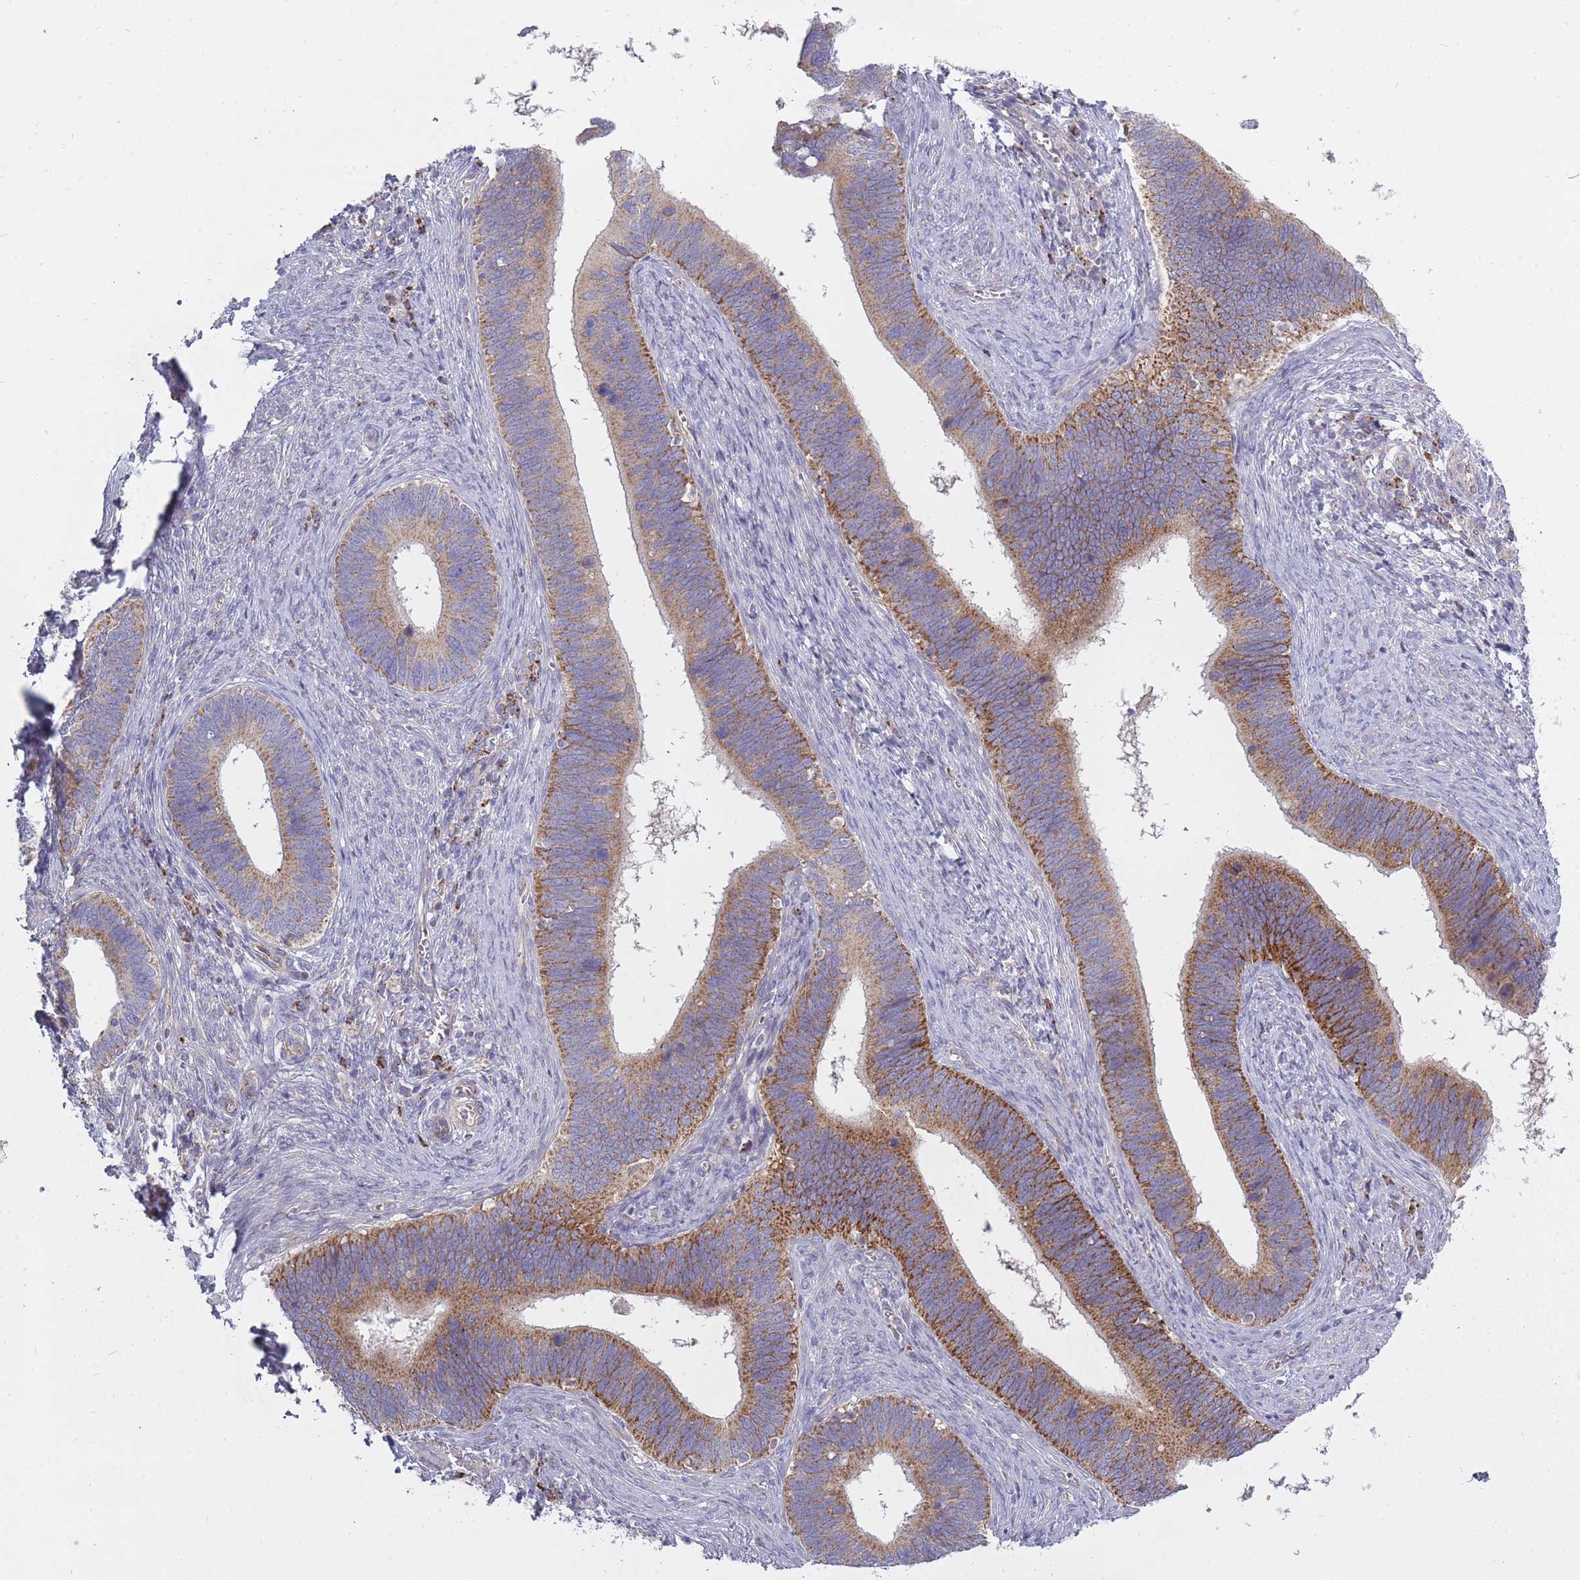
{"staining": {"intensity": "moderate", "quantity": "25%-75%", "location": "cytoplasmic/membranous"}, "tissue": "cervical cancer", "cell_type": "Tumor cells", "image_type": "cancer", "snomed": [{"axis": "morphology", "description": "Adenocarcinoma, NOS"}, {"axis": "topography", "description": "Cervix"}], "caption": "Cervical adenocarcinoma stained for a protein exhibits moderate cytoplasmic/membranous positivity in tumor cells. (DAB (3,3'-diaminobenzidine) IHC, brown staining for protein, blue staining for nuclei).", "gene": "ALKBH4", "patient": {"sex": "female", "age": 42}}